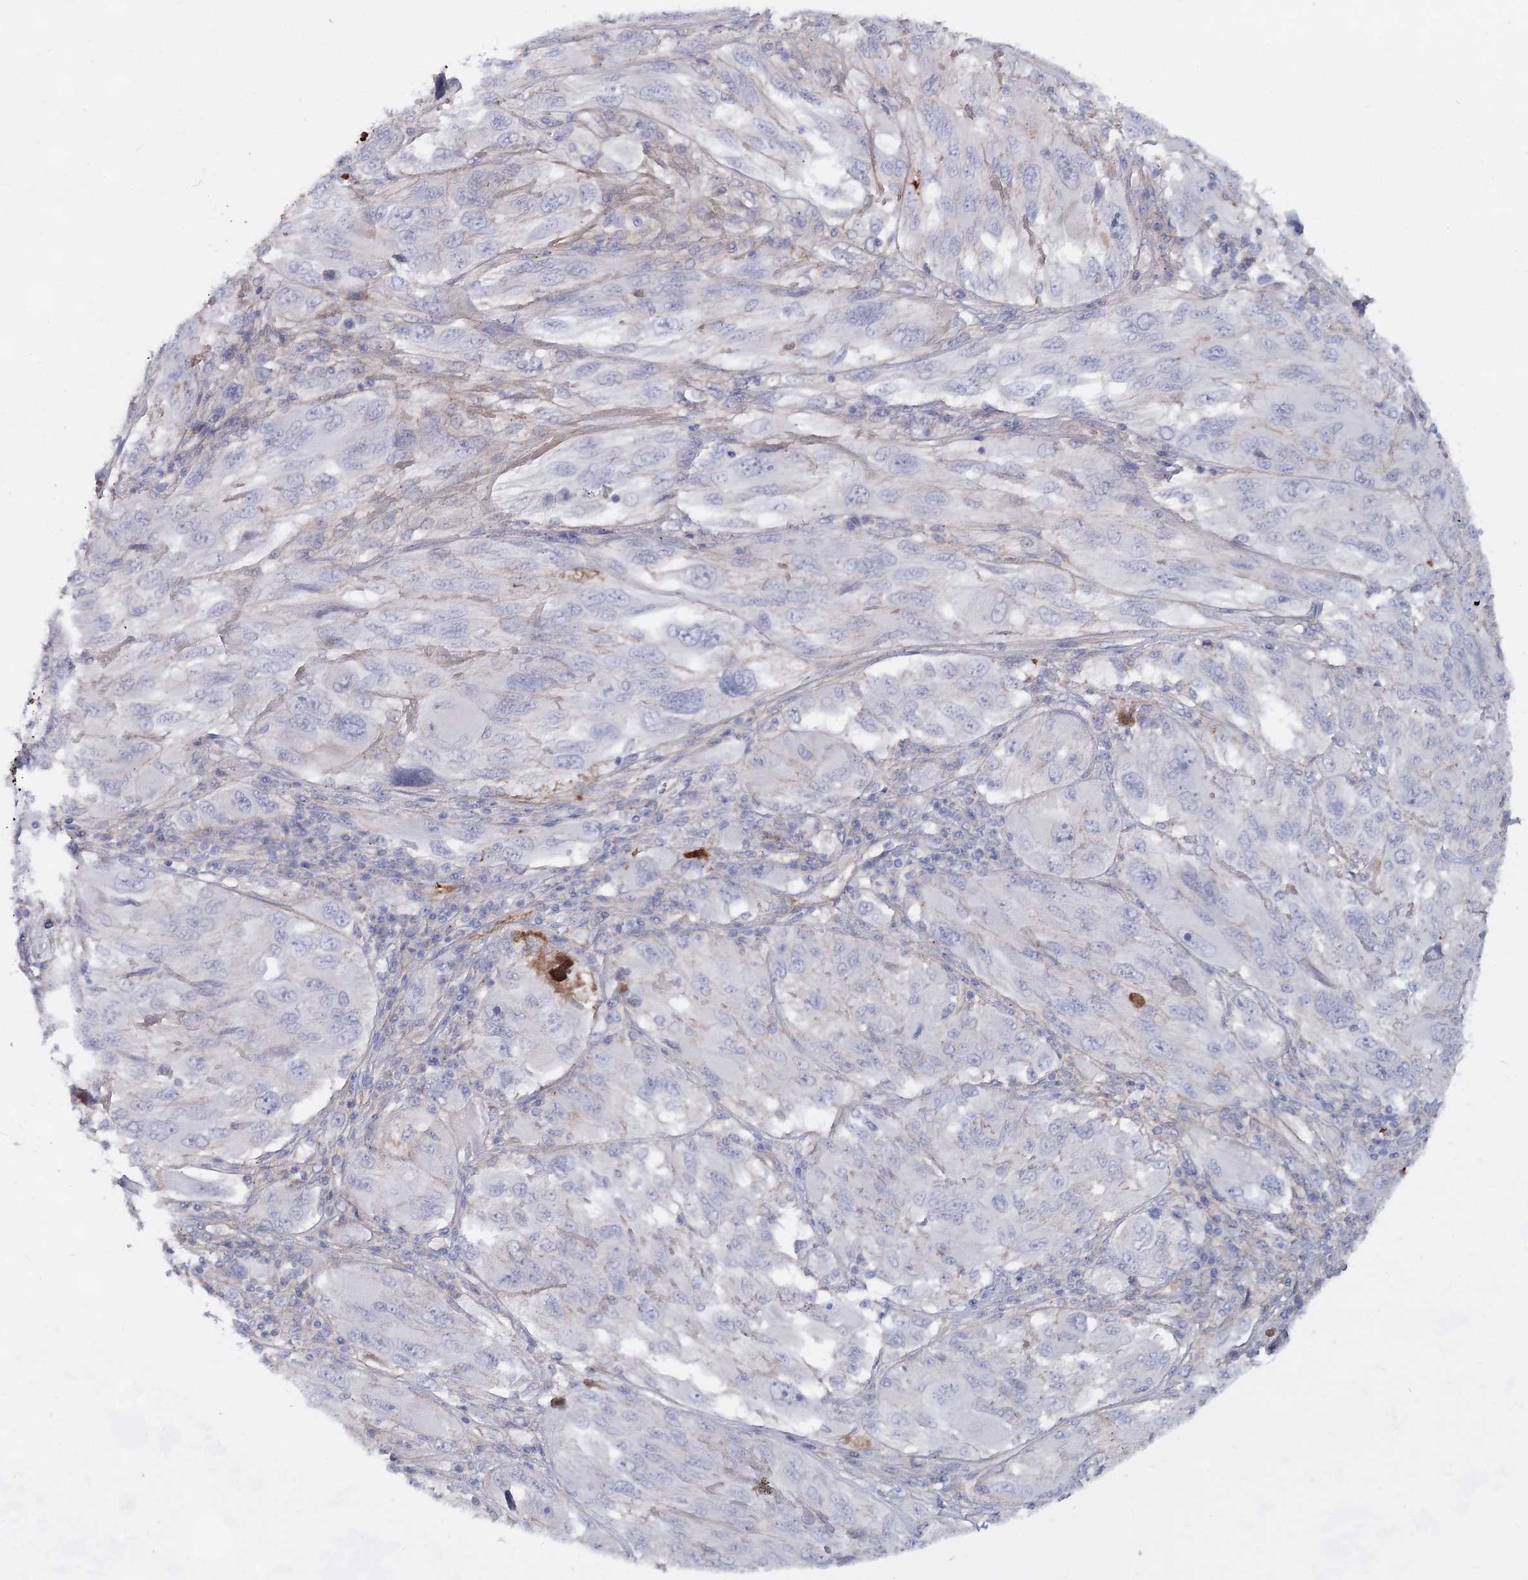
{"staining": {"intensity": "negative", "quantity": "none", "location": "none"}, "tissue": "melanoma", "cell_type": "Tumor cells", "image_type": "cancer", "snomed": [{"axis": "morphology", "description": "Malignant melanoma, NOS"}, {"axis": "topography", "description": "Skin"}], "caption": "Photomicrograph shows no protein staining in tumor cells of malignant melanoma tissue.", "gene": "TASOR2", "patient": {"sex": "female", "age": 91}}